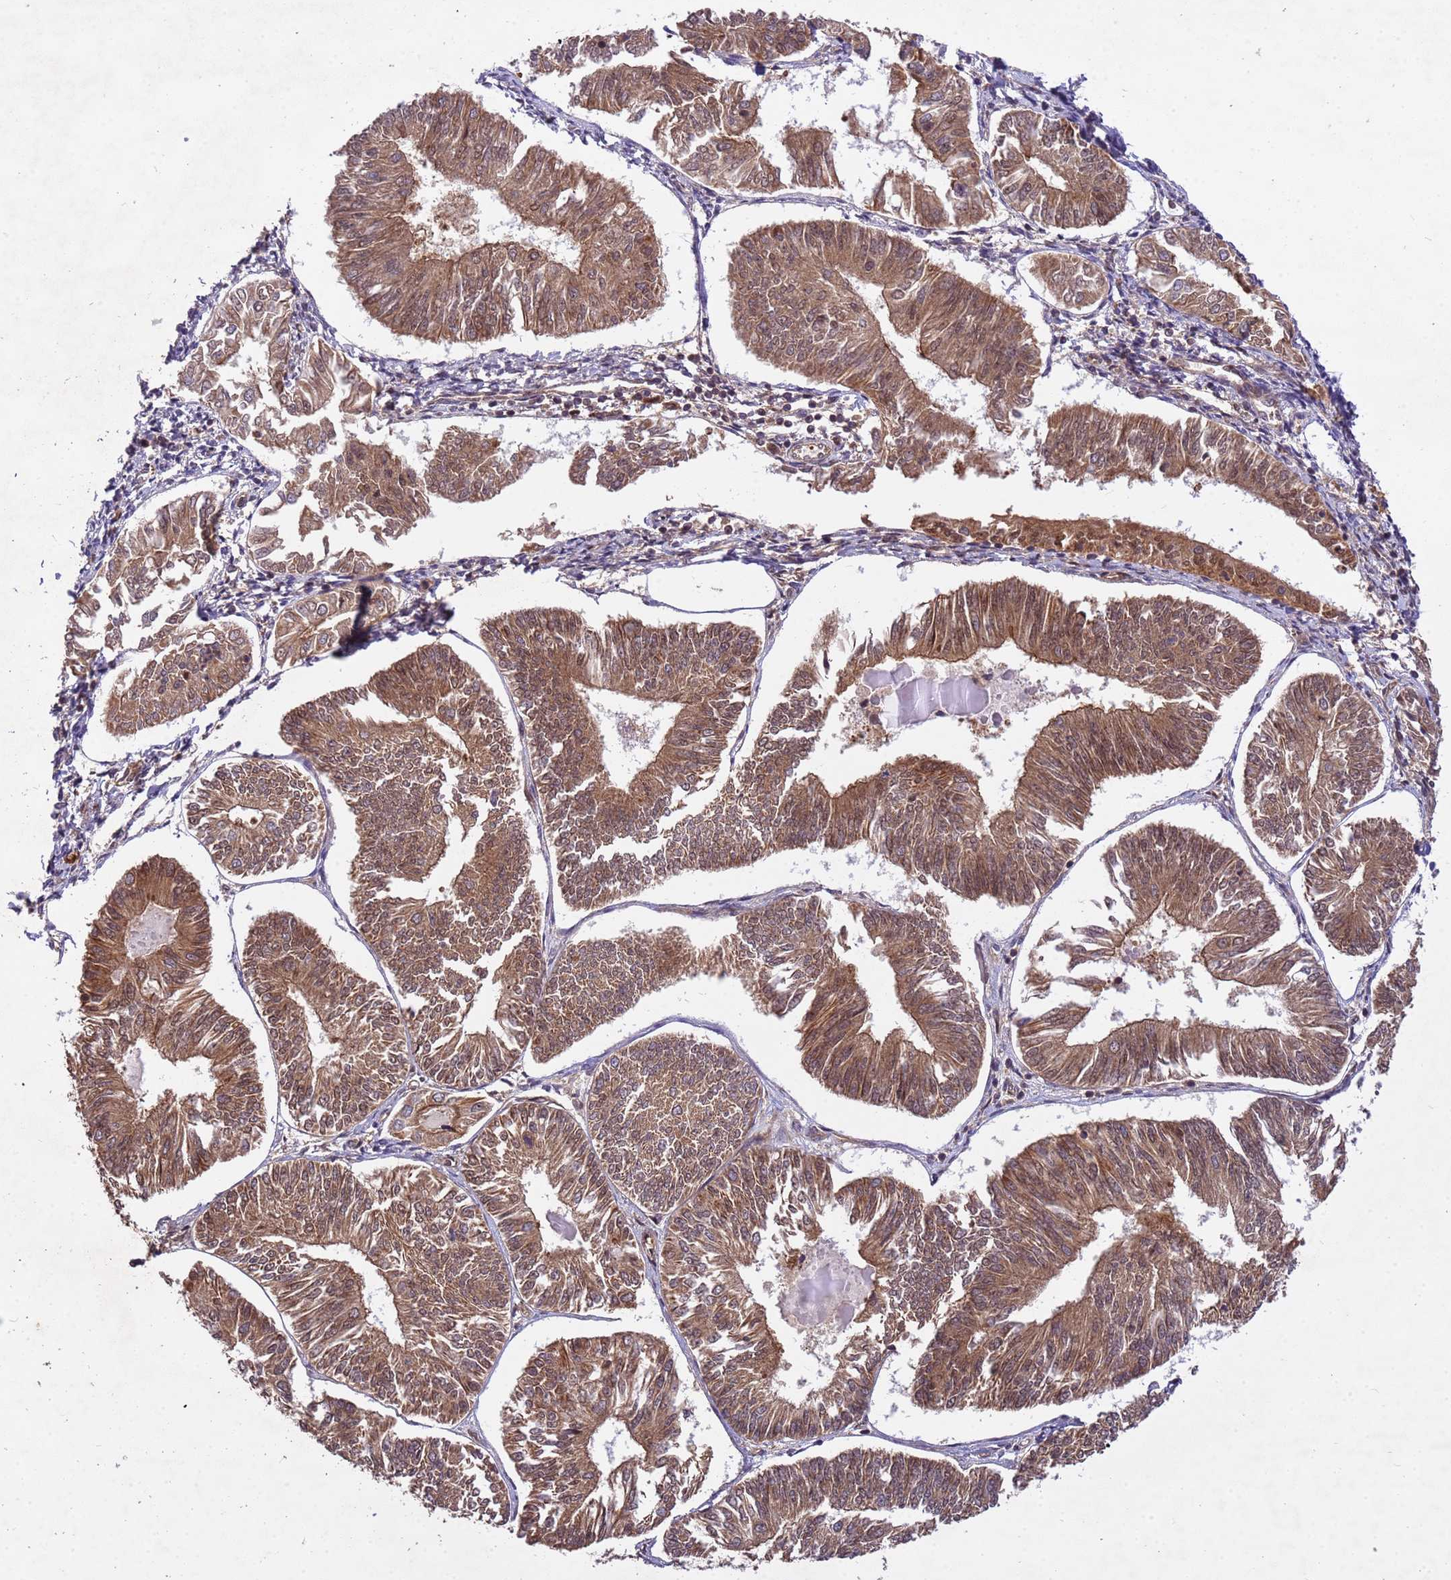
{"staining": {"intensity": "moderate", "quantity": ">75%", "location": "cytoplasmic/membranous"}, "tissue": "endometrial cancer", "cell_type": "Tumor cells", "image_type": "cancer", "snomed": [{"axis": "morphology", "description": "Adenocarcinoma, NOS"}, {"axis": "topography", "description": "Endometrium"}], "caption": "A brown stain labels moderate cytoplasmic/membranous expression of a protein in human endometrial cancer (adenocarcinoma) tumor cells.", "gene": "PPP2CB", "patient": {"sex": "female", "age": 58}}